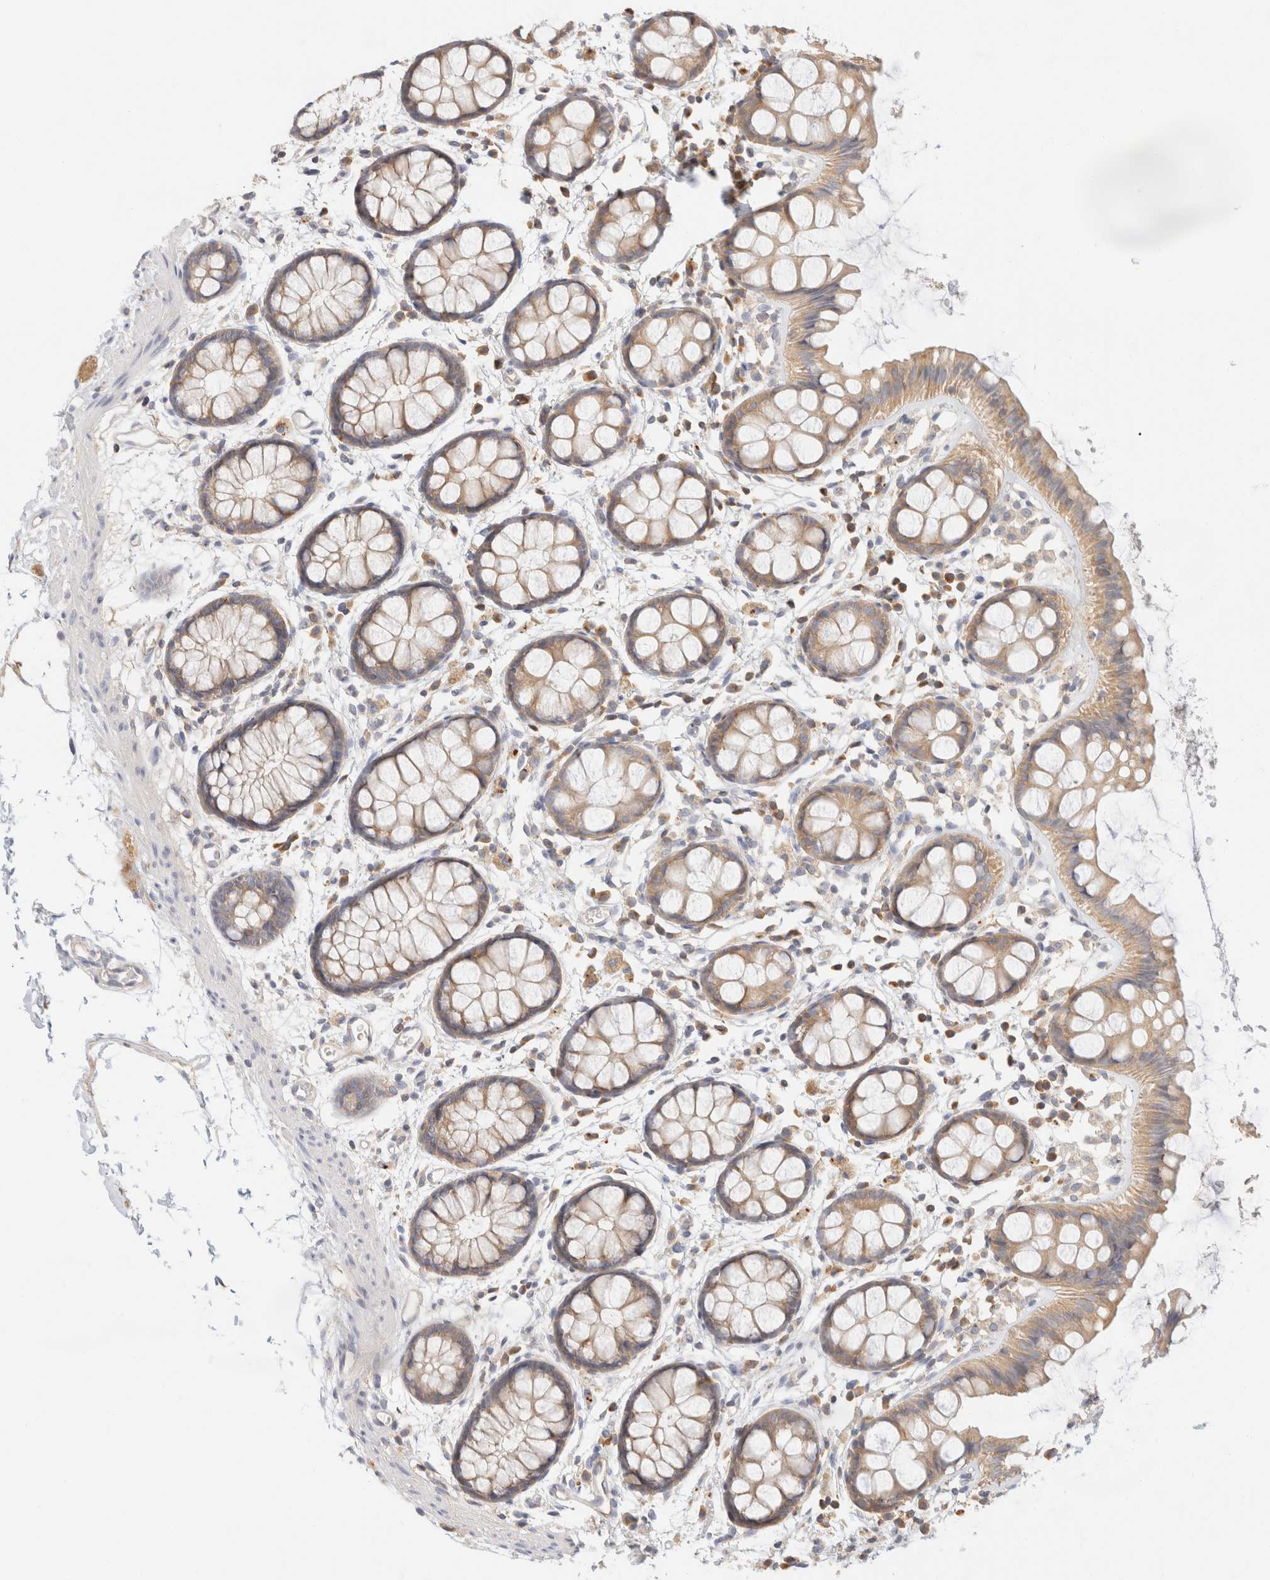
{"staining": {"intensity": "weak", "quantity": ">75%", "location": "cytoplasmic/membranous"}, "tissue": "rectum", "cell_type": "Glandular cells", "image_type": "normal", "snomed": [{"axis": "morphology", "description": "Normal tissue, NOS"}, {"axis": "topography", "description": "Rectum"}], "caption": "A brown stain shows weak cytoplasmic/membranous staining of a protein in glandular cells of unremarkable rectum.", "gene": "SH3GLB2", "patient": {"sex": "female", "age": 66}}